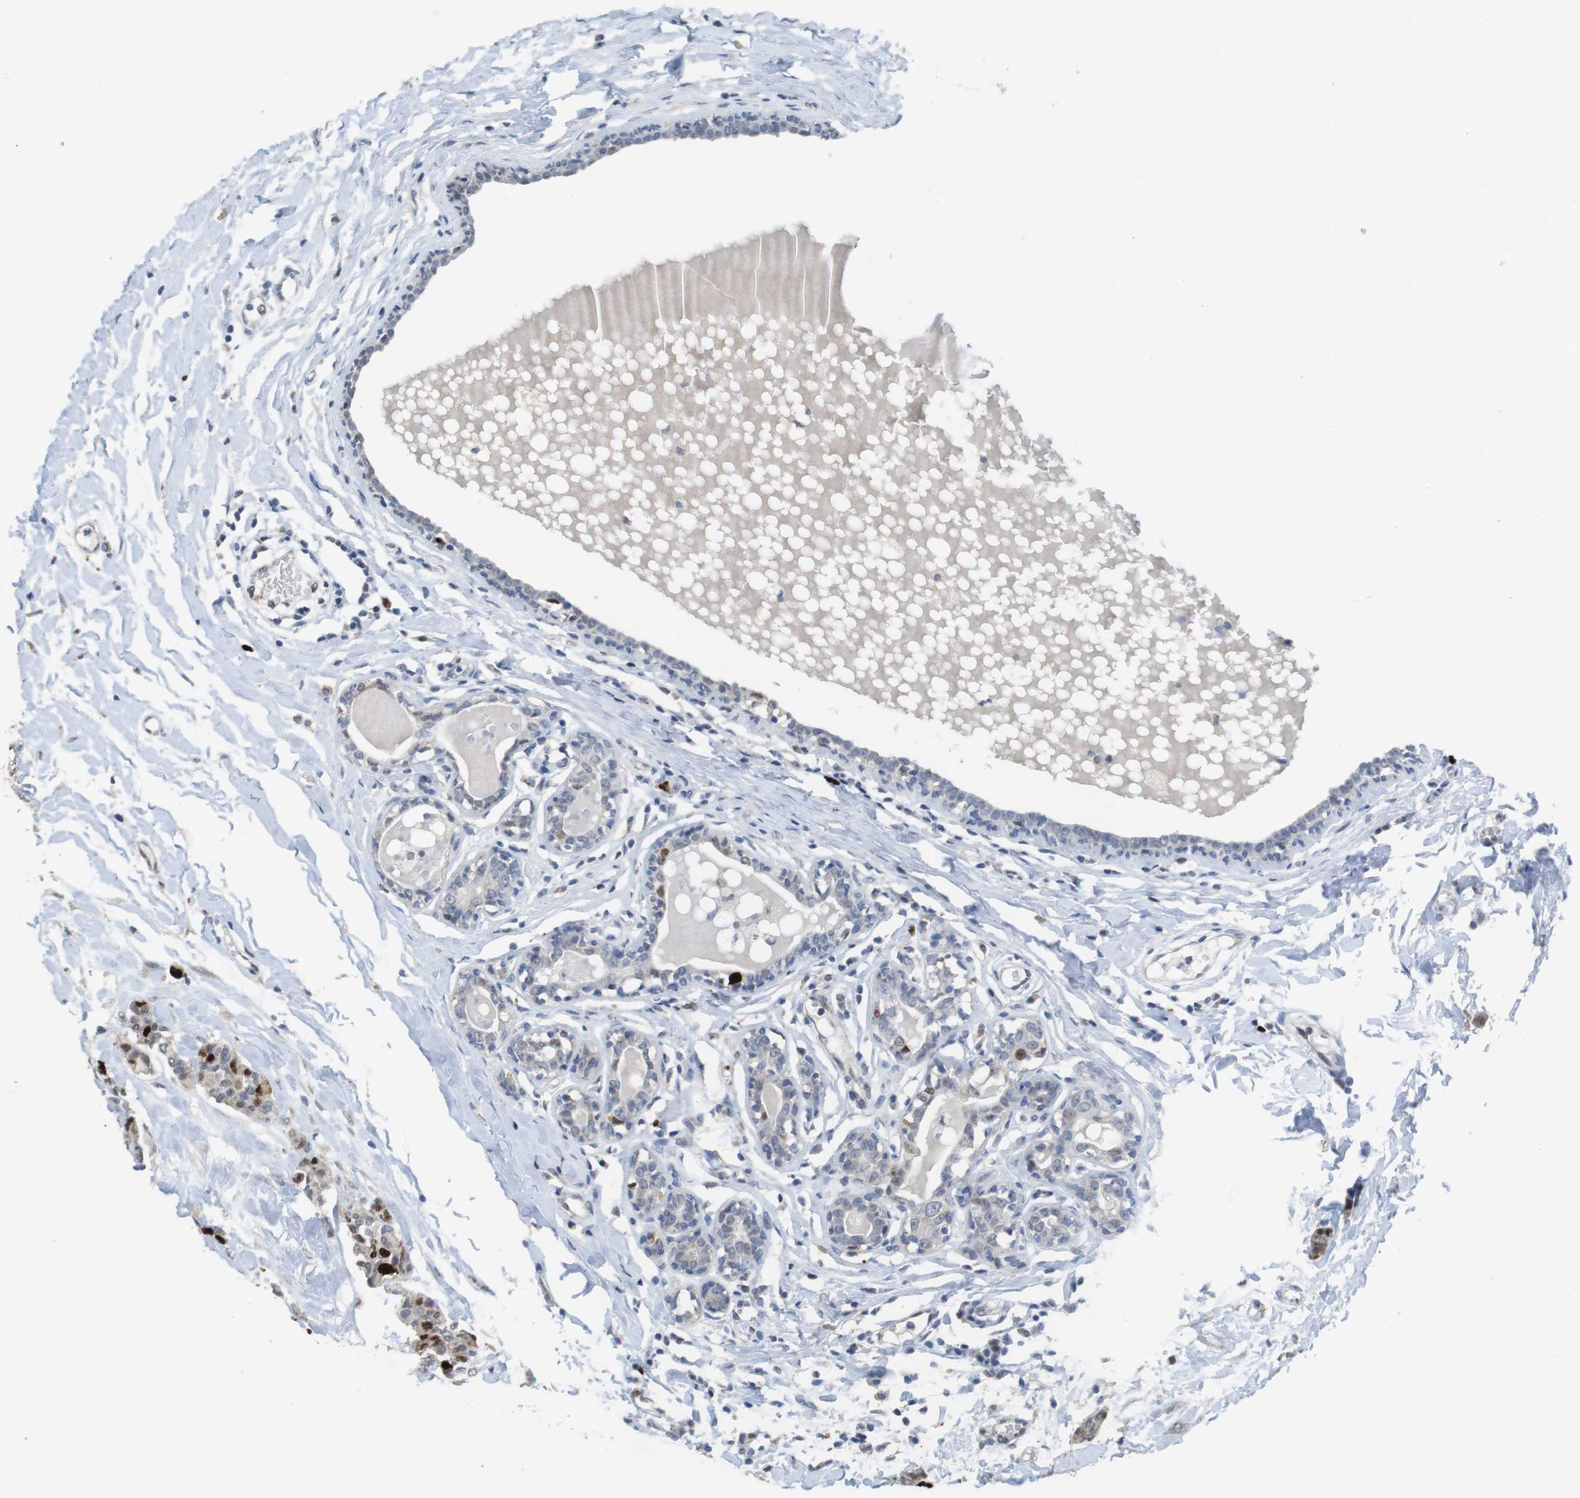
{"staining": {"intensity": "strong", "quantity": "<25%", "location": "nuclear"}, "tissue": "breast cancer", "cell_type": "Tumor cells", "image_type": "cancer", "snomed": [{"axis": "morphology", "description": "Normal tissue, NOS"}, {"axis": "morphology", "description": "Duct carcinoma"}, {"axis": "topography", "description": "Breast"}], "caption": "An immunohistochemistry histopathology image of tumor tissue is shown. Protein staining in brown shows strong nuclear positivity in breast cancer (invasive ductal carcinoma) within tumor cells.", "gene": "KPNA2", "patient": {"sex": "female", "age": 40}}